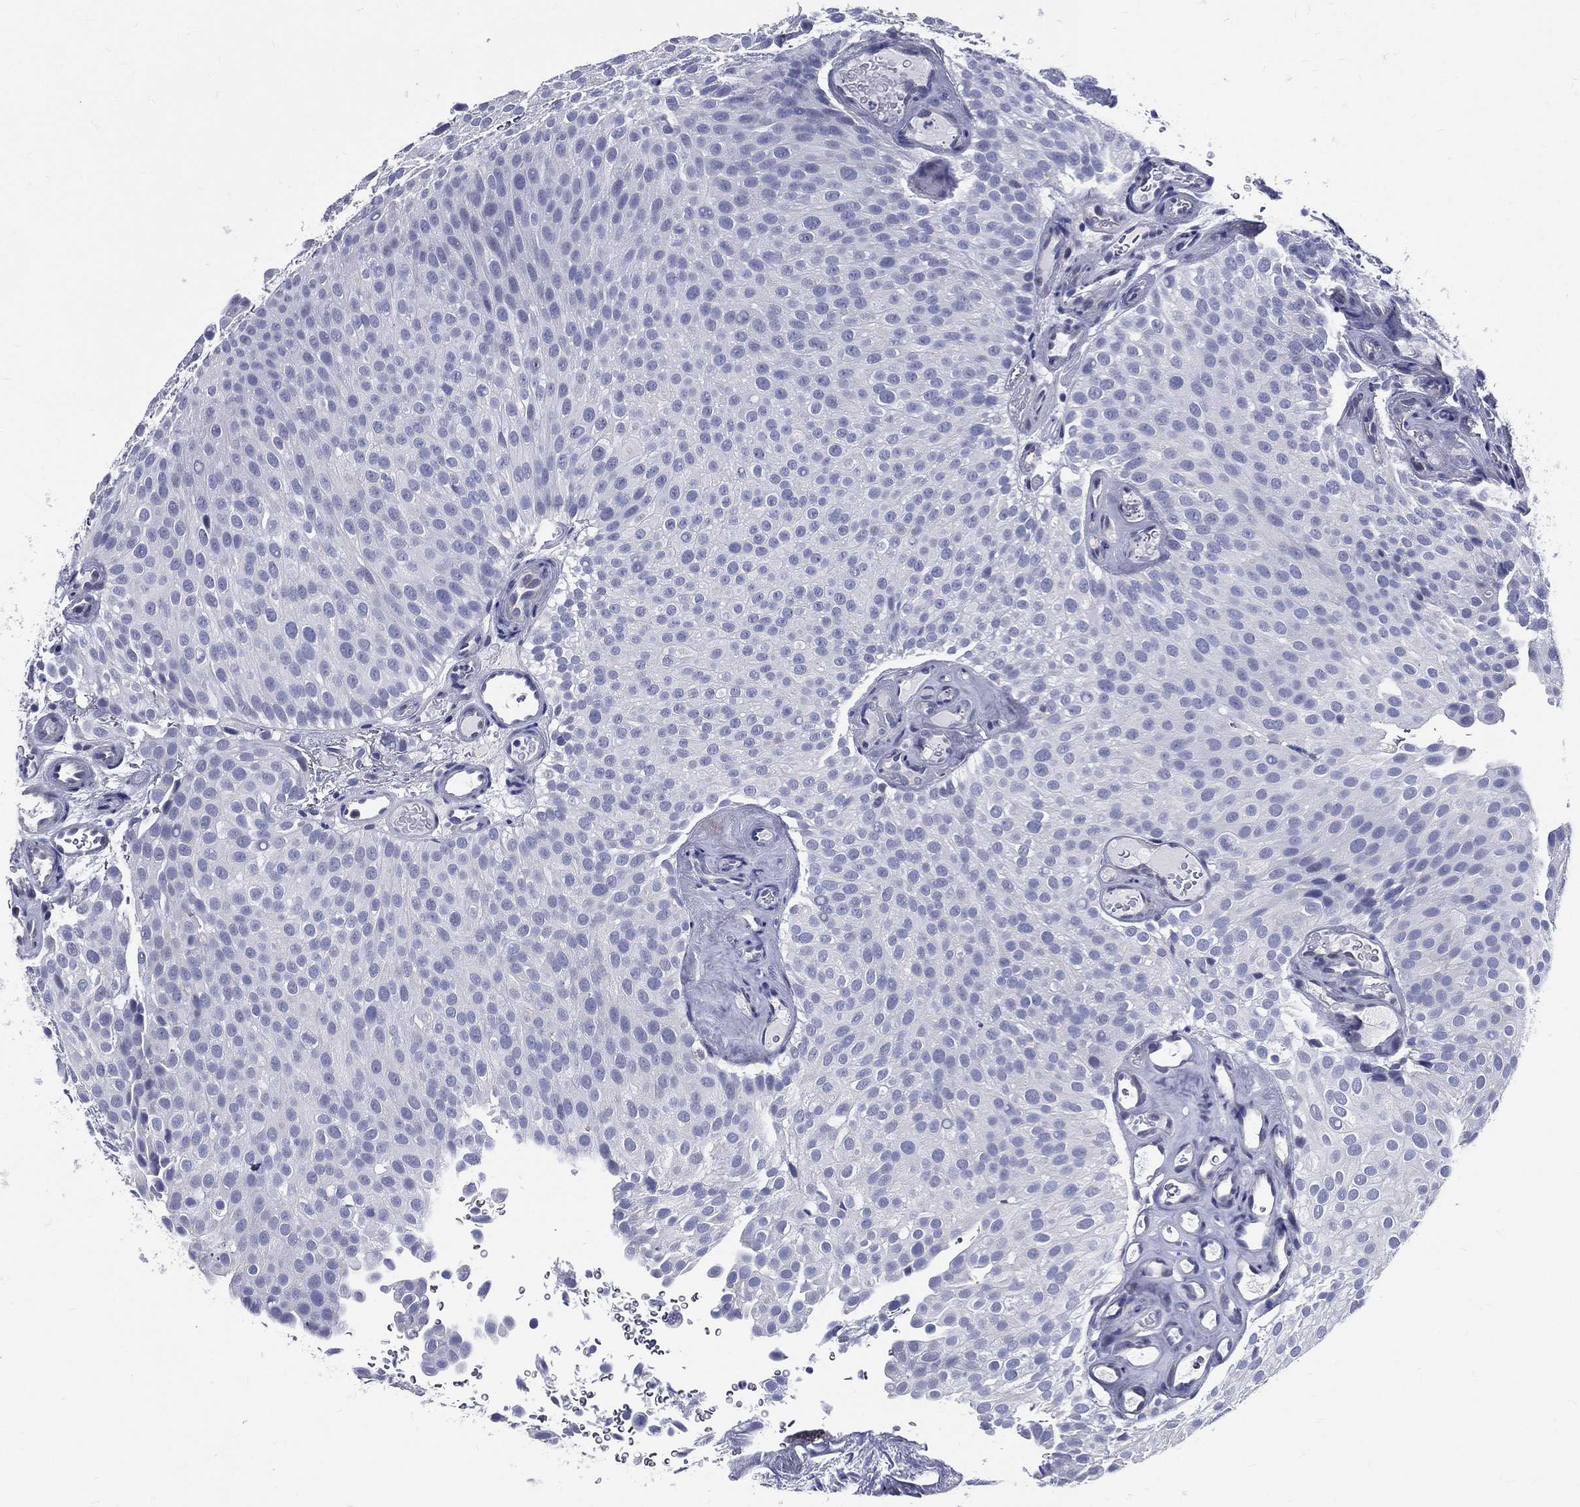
{"staining": {"intensity": "negative", "quantity": "none", "location": "none"}, "tissue": "urothelial cancer", "cell_type": "Tumor cells", "image_type": "cancer", "snomed": [{"axis": "morphology", "description": "Urothelial carcinoma, Low grade"}, {"axis": "topography", "description": "Urinary bladder"}], "caption": "Immunohistochemistry (IHC) image of urothelial cancer stained for a protein (brown), which shows no expression in tumor cells. (DAB (3,3'-diaminobenzidine) immunohistochemistry with hematoxylin counter stain).", "gene": "DPYS", "patient": {"sex": "male", "age": 78}}